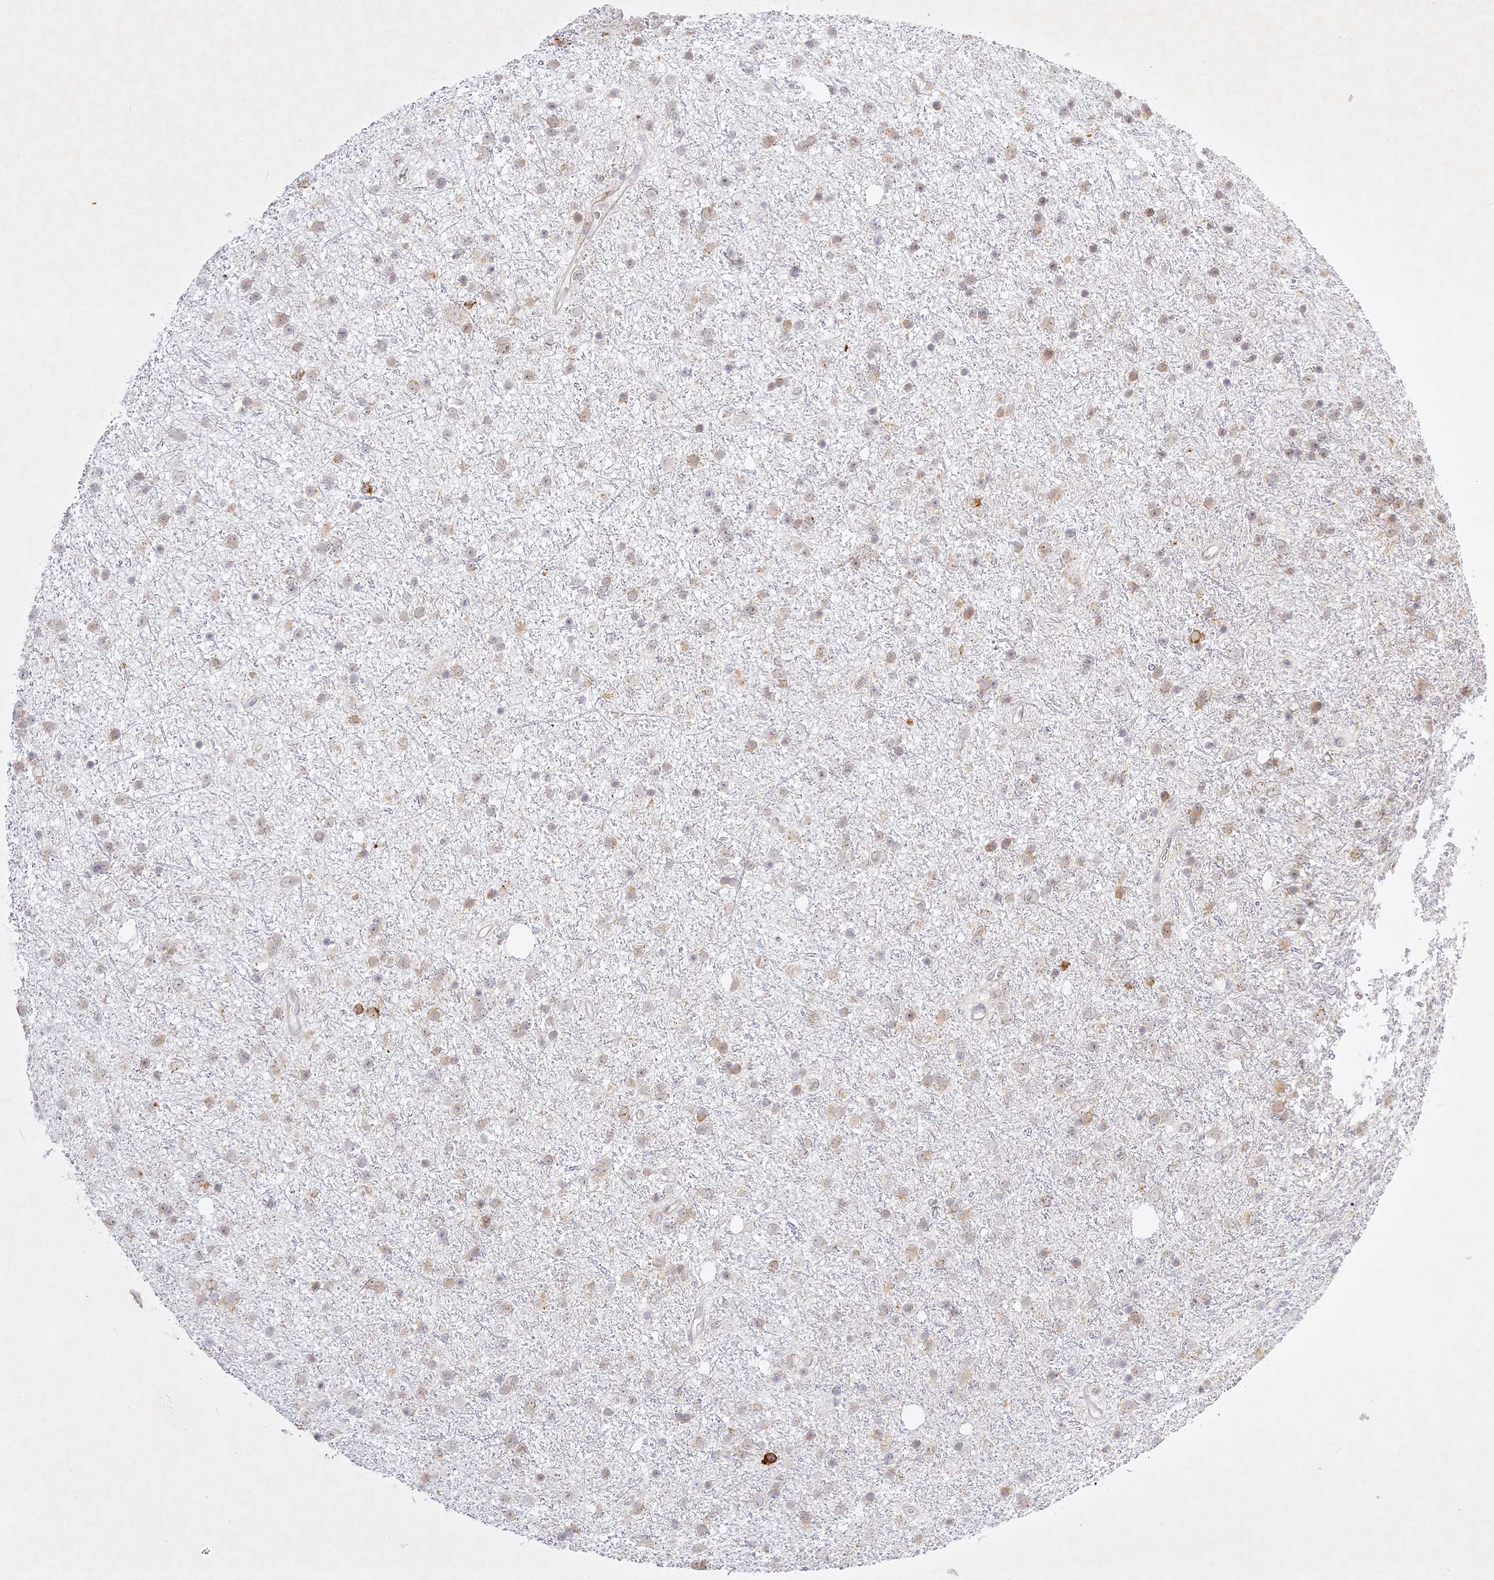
{"staining": {"intensity": "weak", "quantity": "<25%", "location": "cytoplasmic/membranous"}, "tissue": "glioma", "cell_type": "Tumor cells", "image_type": "cancer", "snomed": [{"axis": "morphology", "description": "Glioma, malignant, Low grade"}, {"axis": "topography", "description": "Cerebral cortex"}], "caption": "The micrograph displays no significant positivity in tumor cells of glioma.", "gene": "SLC30A5", "patient": {"sex": "female", "age": 39}}